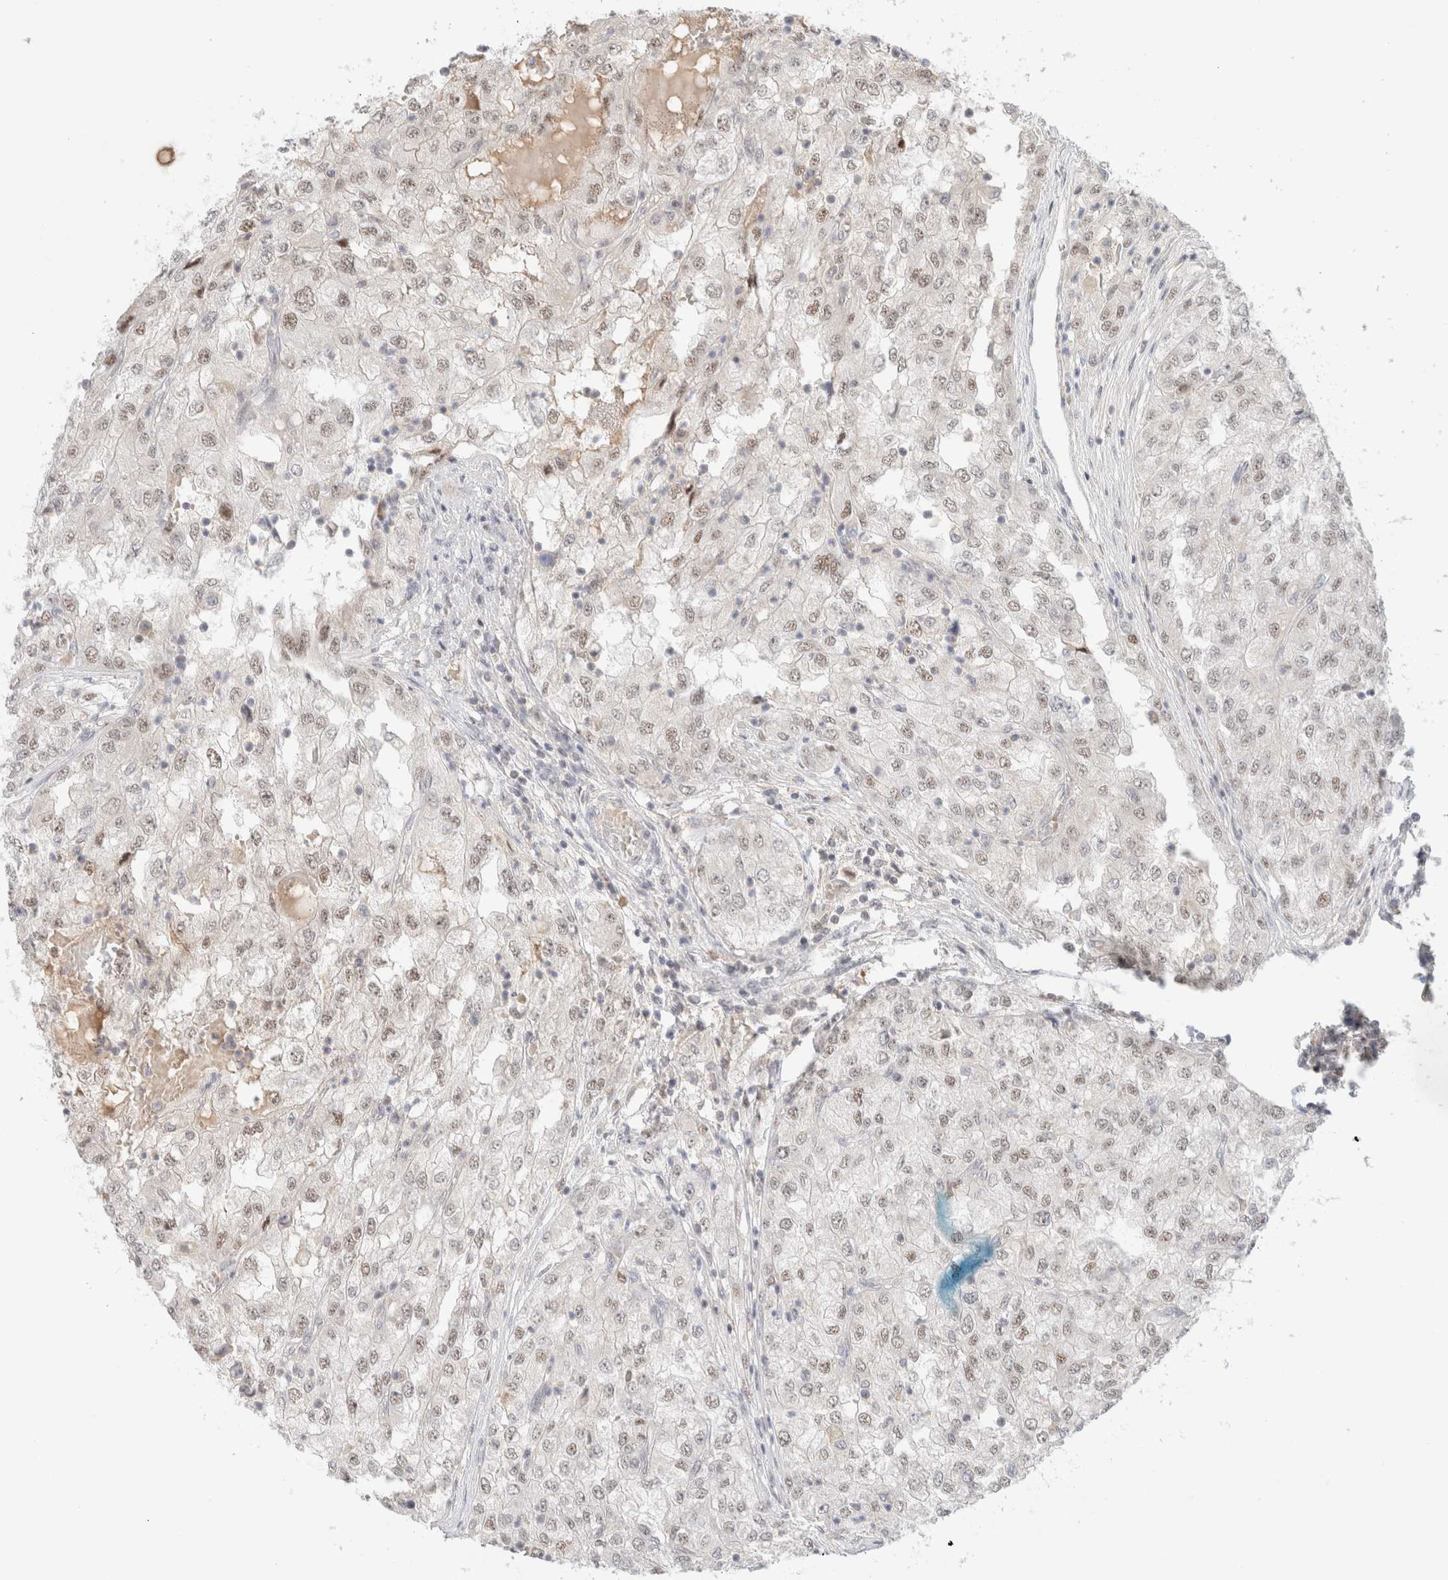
{"staining": {"intensity": "weak", "quantity": "<25%", "location": "nuclear"}, "tissue": "renal cancer", "cell_type": "Tumor cells", "image_type": "cancer", "snomed": [{"axis": "morphology", "description": "Adenocarcinoma, NOS"}, {"axis": "topography", "description": "Kidney"}], "caption": "High power microscopy photomicrograph of an immunohistochemistry image of adenocarcinoma (renal), revealing no significant expression in tumor cells.", "gene": "MRM3", "patient": {"sex": "female", "age": 54}}